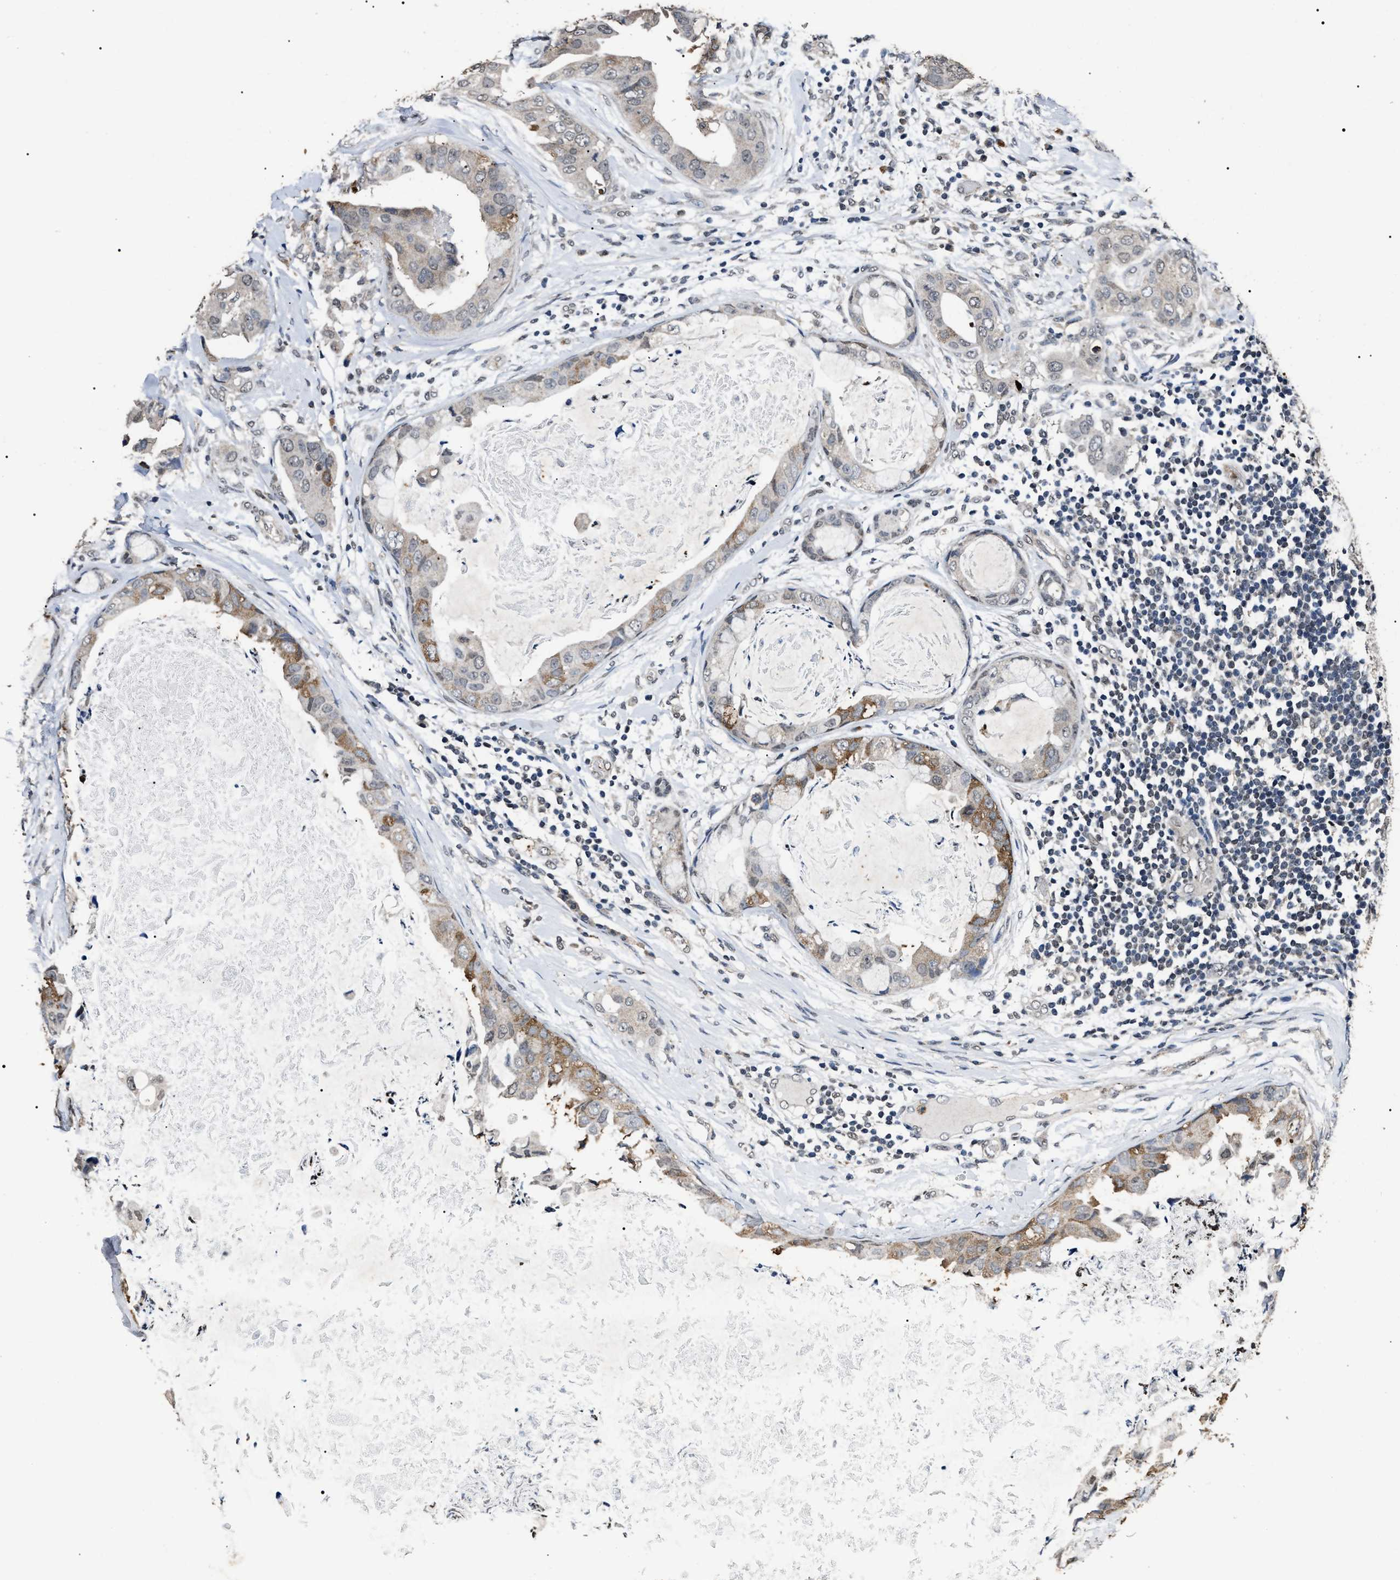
{"staining": {"intensity": "moderate", "quantity": "<25%", "location": "cytoplasmic/membranous"}, "tissue": "breast cancer", "cell_type": "Tumor cells", "image_type": "cancer", "snomed": [{"axis": "morphology", "description": "Duct carcinoma"}, {"axis": "topography", "description": "Breast"}], "caption": "An image showing moderate cytoplasmic/membranous positivity in about <25% of tumor cells in breast cancer, as visualized by brown immunohistochemical staining.", "gene": "ANP32E", "patient": {"sex": "female", "age": 40}}